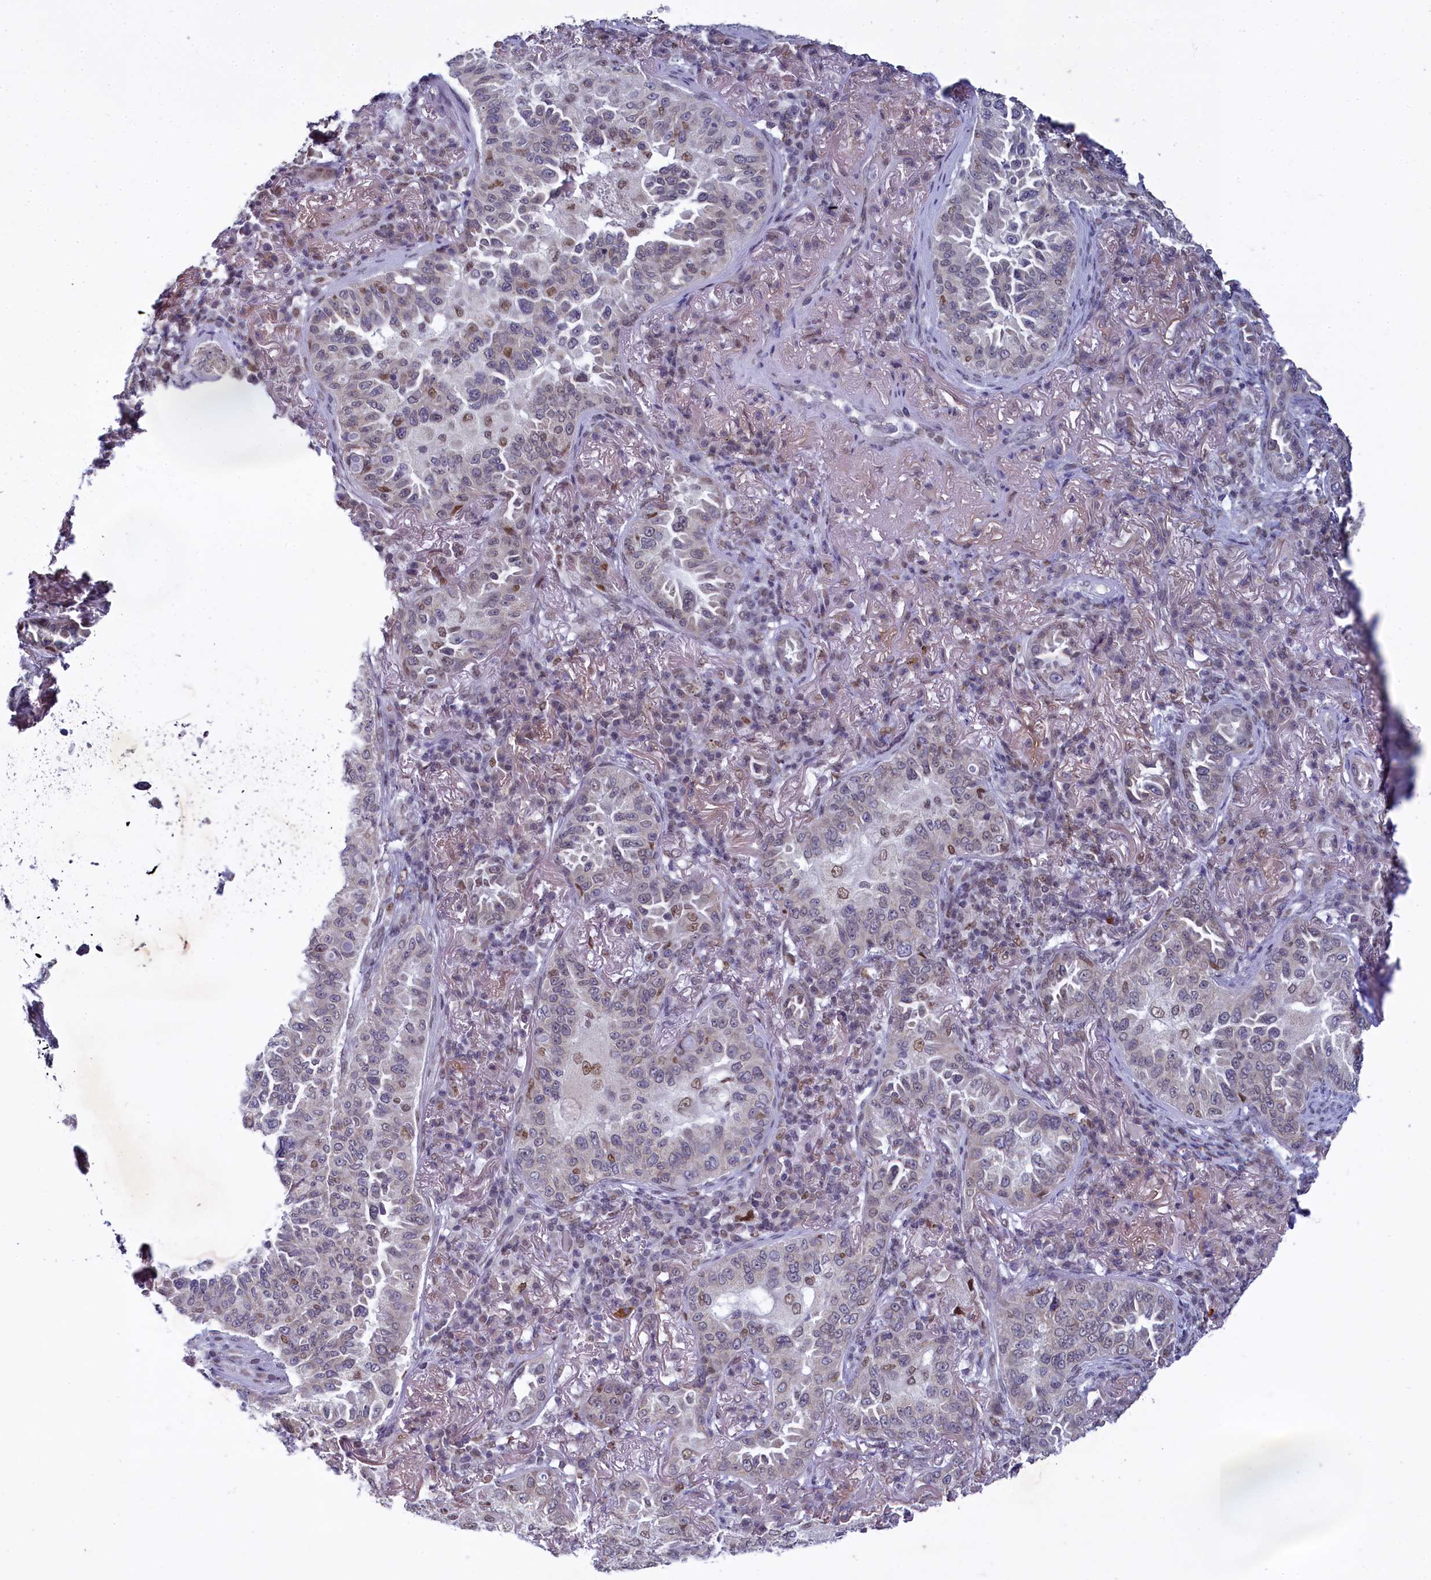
{"staining": {"intensity": "moderate", "quantity": "<25%", "location": "nuclear"}, "tissue": "lung cancer", "cell_type": "Tumor cells", "image_type": "cancer", "snomed": [{"axis": "morphology", "description": "Adenocarcinoma, NOS"}, {"axis": "topography", "description": "Lung"}], "caption": "The image shows a brown stain indicating the presence of a protein in the nuclear of tumor cells in lung cancer.", "gene": "PPHLN1", "patient": {"sex": "female", "age": 69}}